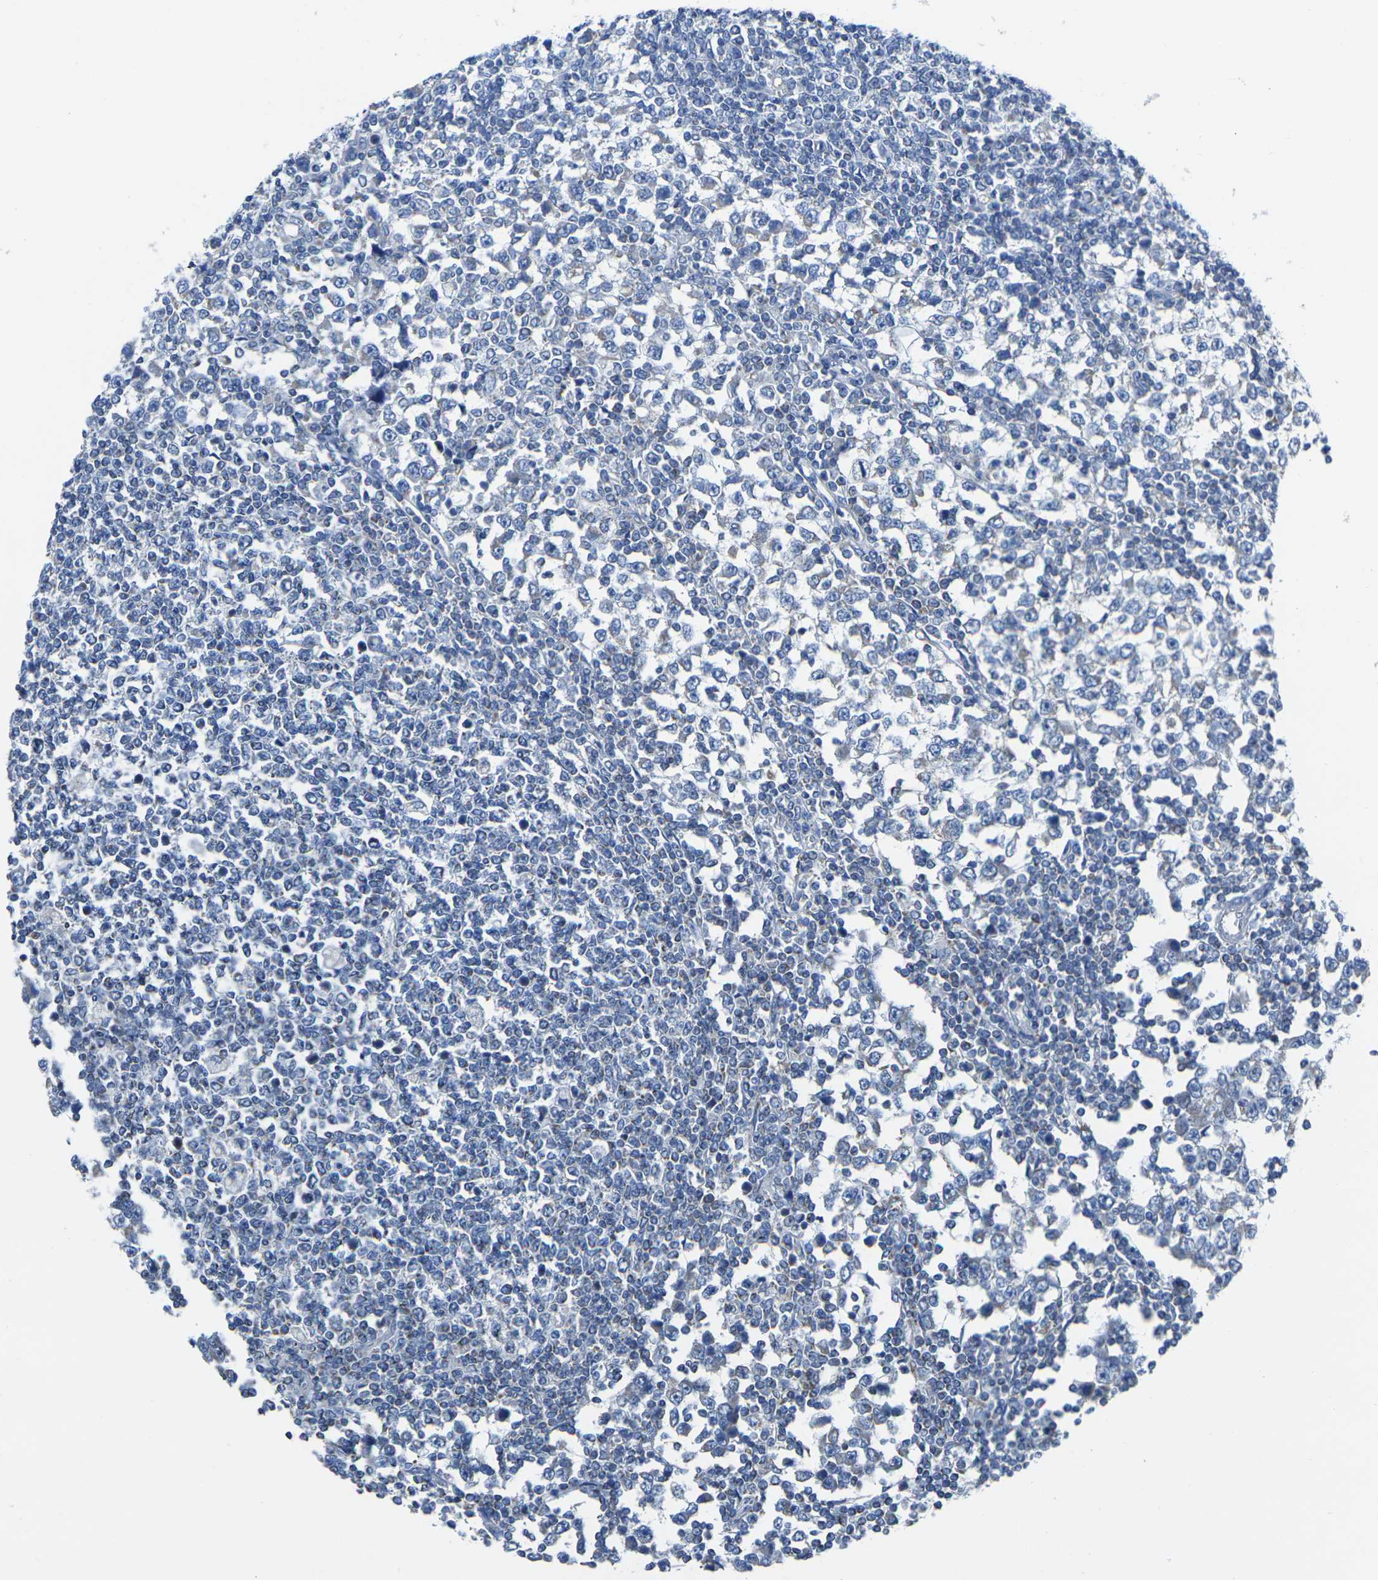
{"staining": {"intensity": "negative", "quantity": "none", "location": "none"}, "tissue": "testis cancer", "cell_type": "Tumor cells", "image_type": "cancer", "snomed": [{"axis": "morphology", "description": "Seminoma, NOS"}, {"axis": "topography", "description": "Testis"}], "caption": "A histopathology image of seminoma (testis) stained for a protein shows no brown staining in tumor cells.", "gene": "TMEM204", "patient": {"sex": "male", "age": 65}}